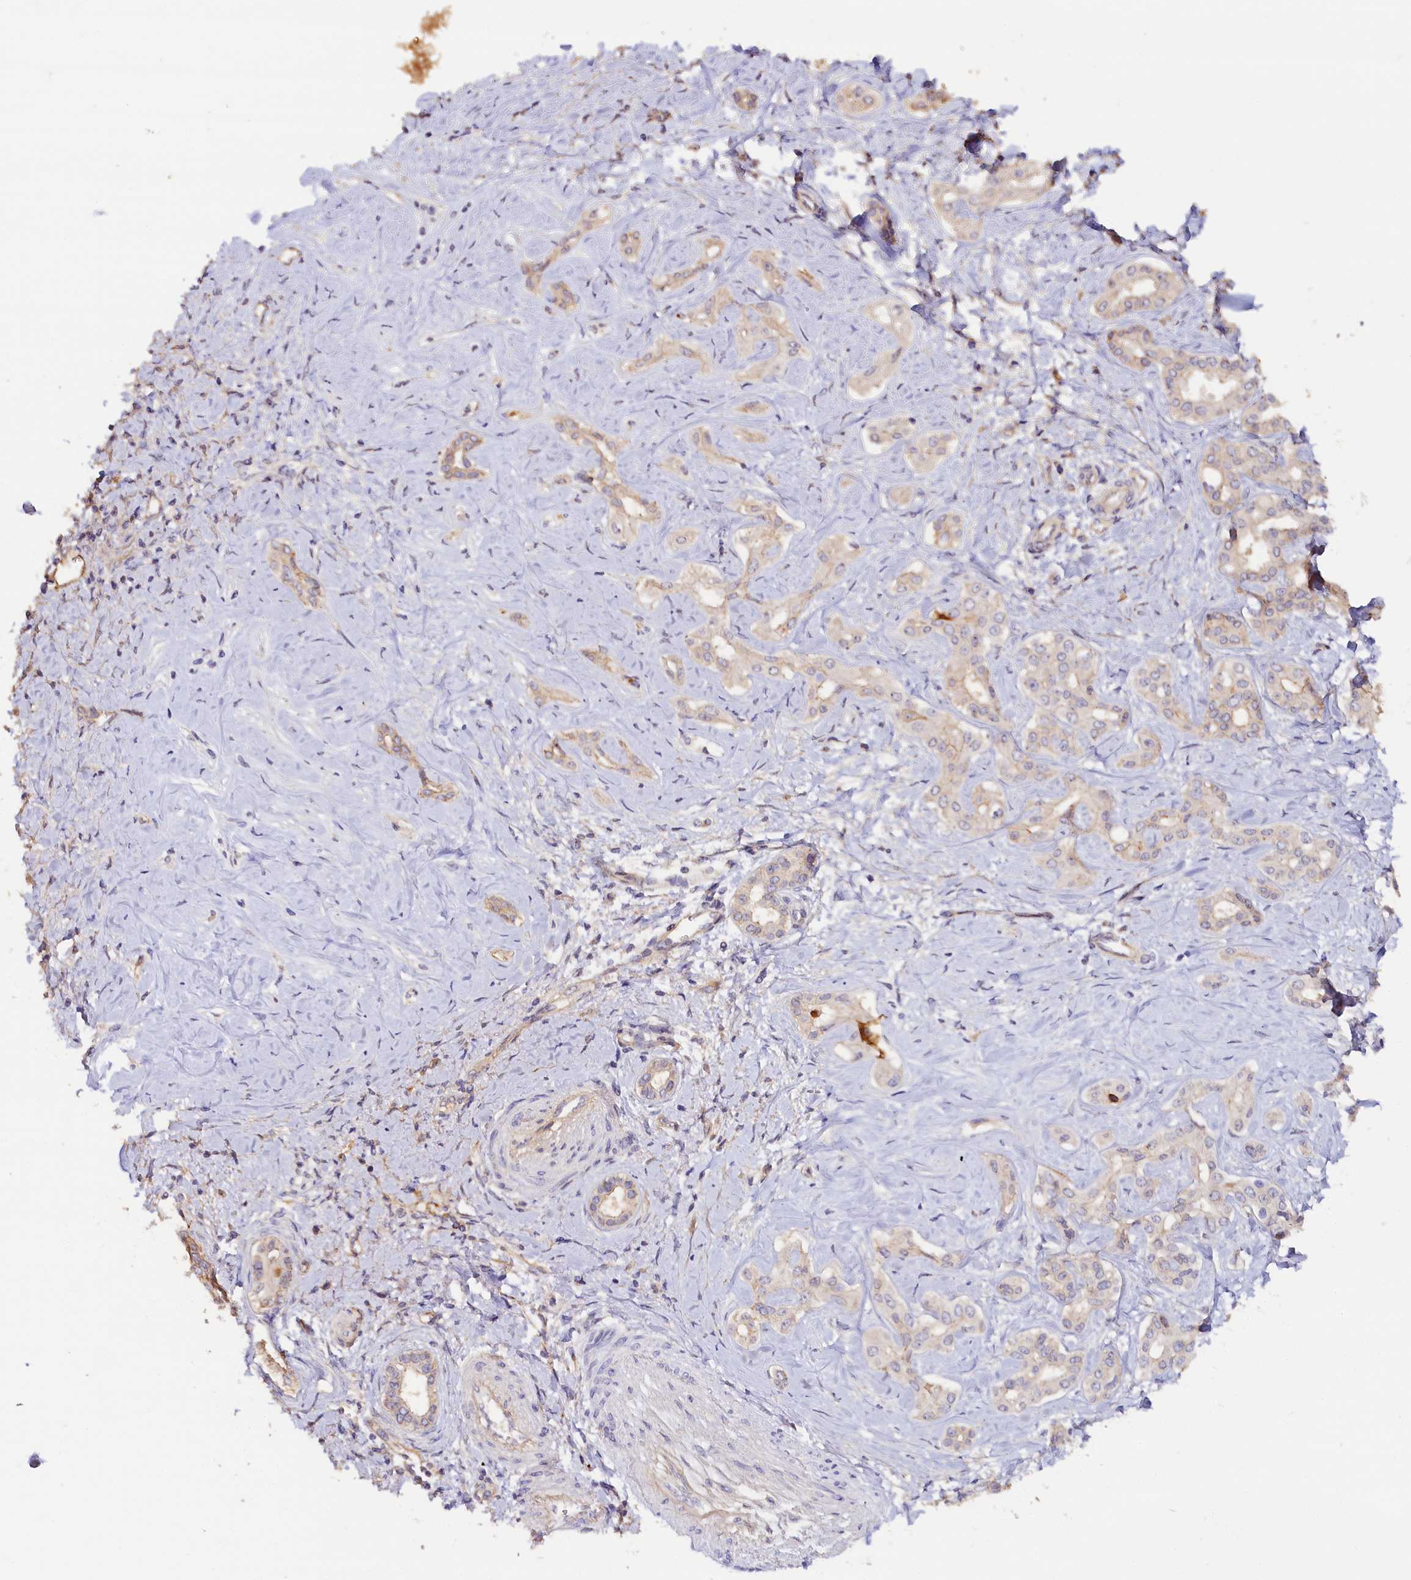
{"staining": {"intensity": "weak", "quantity": "<25%", "location": "cytoplasmic/membranous"}, "tissue": "liver cancer", "cell_type": "Tumor cells", "image_type": "cancer", "snomed": [{"axis": "morphology", "description": "Cholangiocarcinoma"}, {"axis": "topography", "description": "Liver"}], "caption": "This is a image of immunohistochemistry (IHC) staining of cholangiocarcinoma (liver), which shows no positivity in tumor cells.", "gene": "KATNB1", "patient": {"sex": "female", "age": 77}}